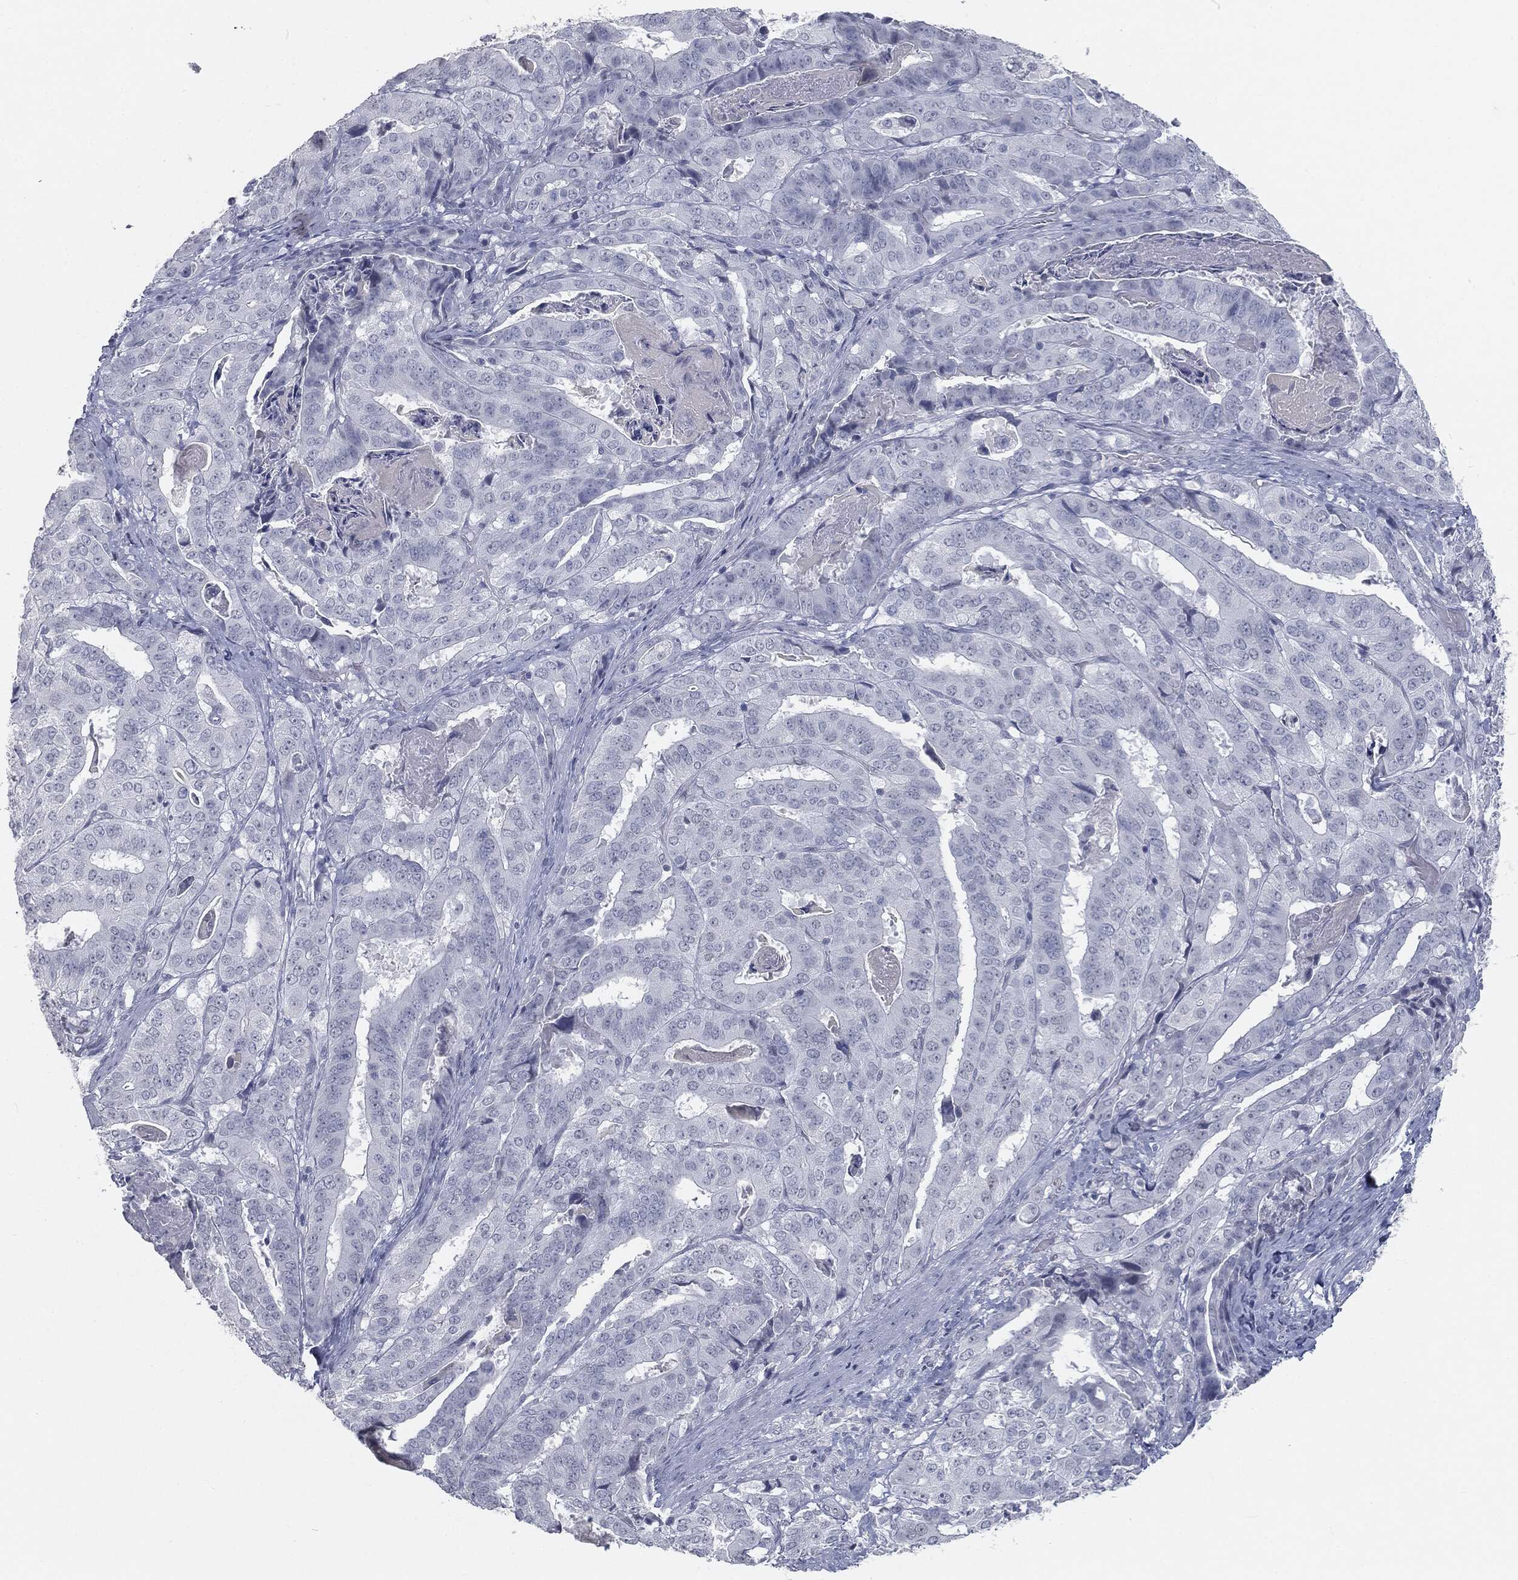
{"staining": {"intensity": "negative", "quantity": "none", "location": "none"}, "tissue": "stomach cancer", "cell_type": "Tumor cells", "image_type": "cancer", "snomed": [{"axis": "morphology", "description": "Adenocarcinoma, NOS"}, {"axis": "topography", "description": "Stomach"}], "caption": "Immunohistochemistry histopathology image of human adenocarcinoma (stomach) stained for a protein (brown), which reveals no expression in tumor cells.", "gene": "PRAME", "patient": {"sex": "male", "age": 48}}